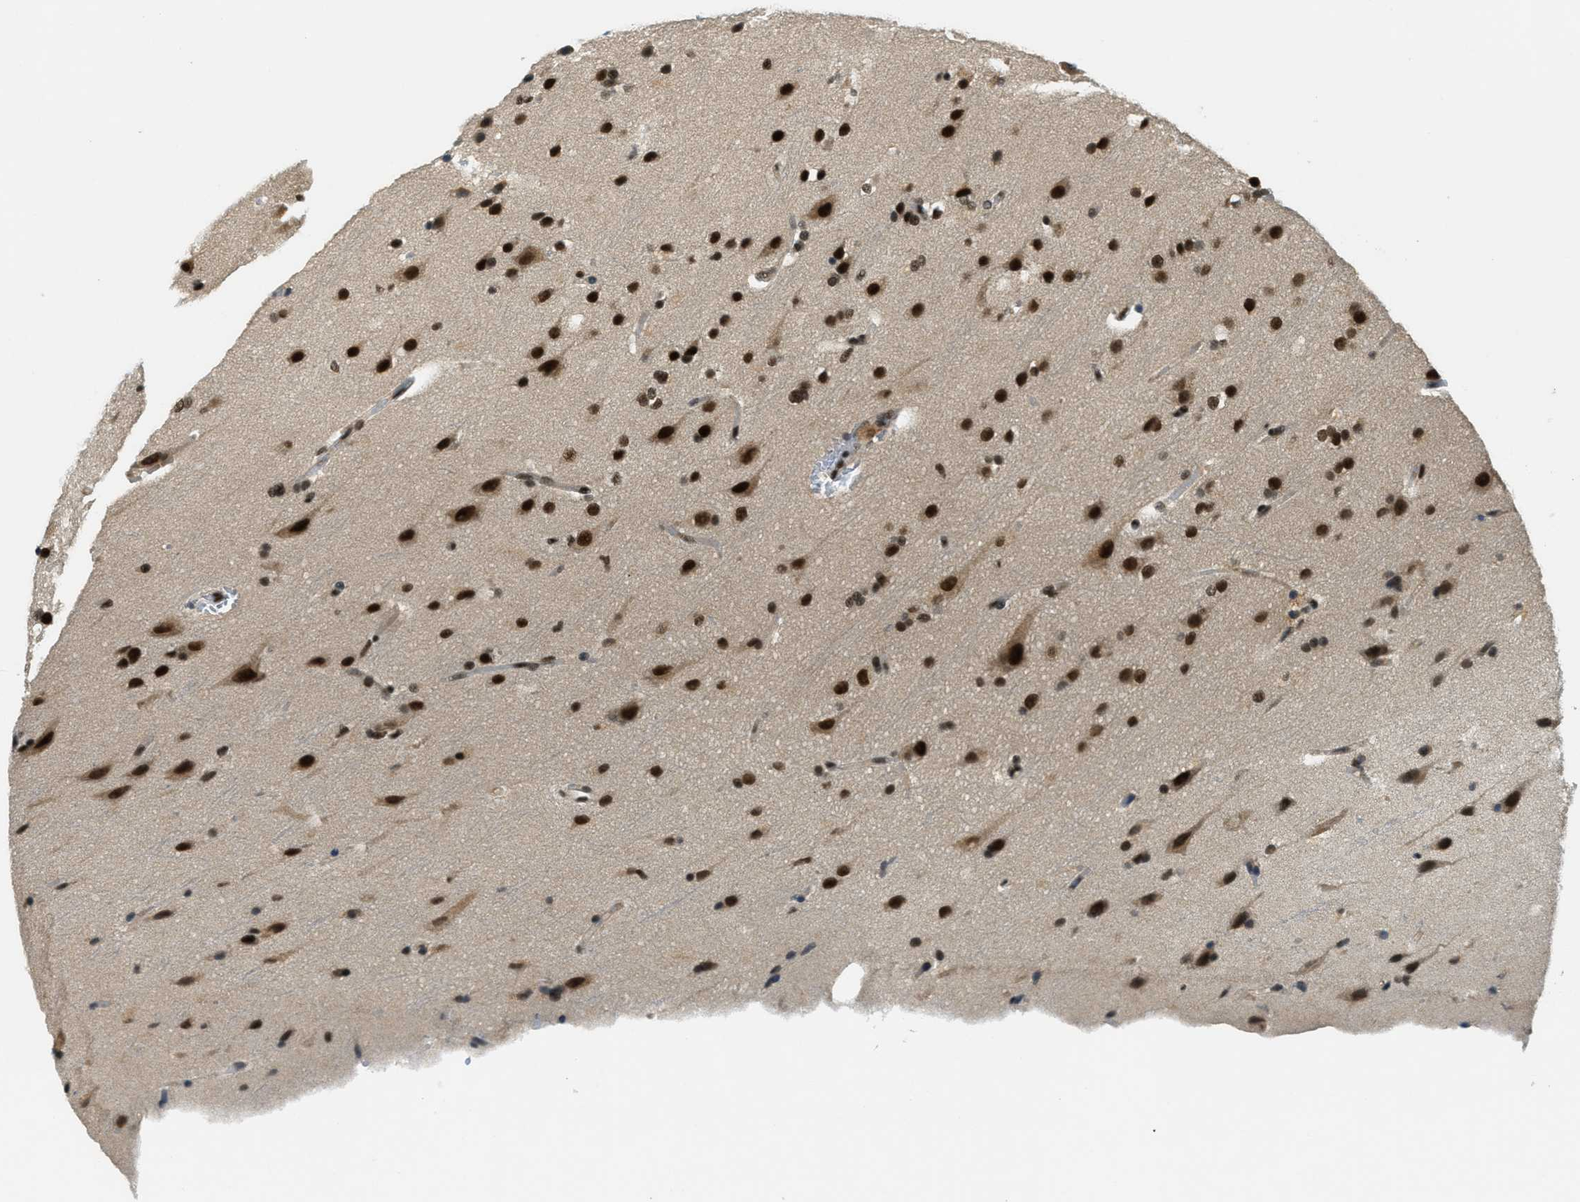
{"staining": {"intensity": "strong", "quantity": ">75%", "location": "nuclear"}, "tissue": "glioma", "cell_type": "Tumor cells", "image_type": "cancer", "snomed": [{"axis": "morphology", "description": "Glioma, malignant, Low grade"}, {"axis": "topography", "description": "Cerebral cortex"}], "caption": "A histopathology image of malignant glioma (low-grade) stained for a protein demonstrates strong nuclear brown staining in tumor cells. The staining was performed using DAB (3,3'-diaminobenzidine) to visualize the protein expression in brown, while the nuclei were stained in blue with hematoxylin (Magnification: 20x).", "gene": "ZNF148", "patient": {"sex": "female", "age": 47}}